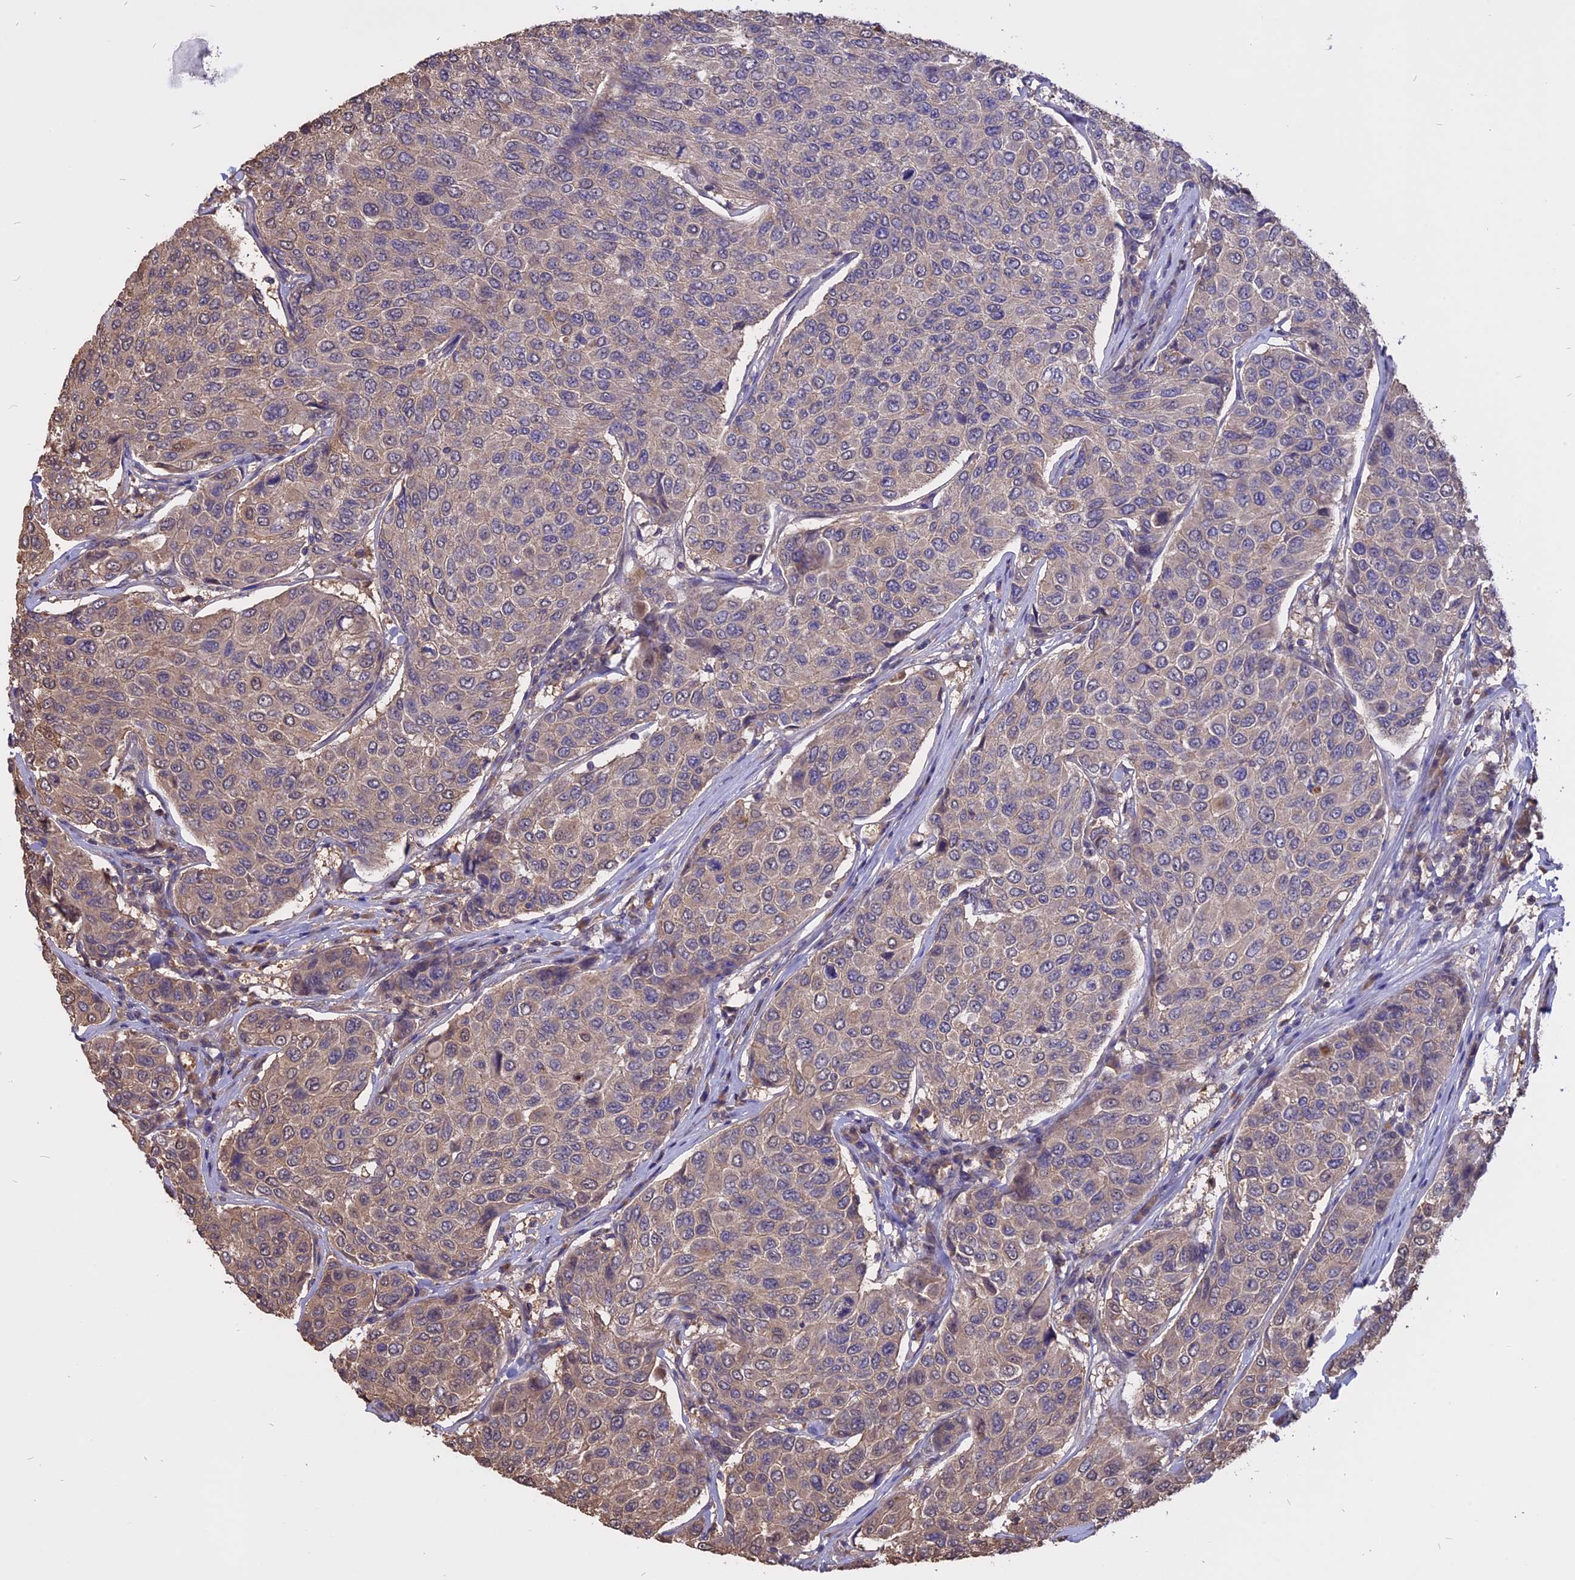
{"staining": {"intensity": "weak", "quantity": "25%-75%", "location": "cytoplasmic/membranous"}, "tissue": "breast cancer", "cell_type": "Tumor cells", "image_type": "cancer", "snomed": [{"axis": "morphology", "description": "Duct carcinoma"}, {"axis": "topography", "description": "Breast"}], "caption": "This micrograph shows IHC staining of intraductal carcinoma (breast), with low weak cytoplasmic/membranous positivity in about 25%-75% of tumor cells.", "gene": "CARMIL2", "patient": {"sex": "female", "age": 55}}